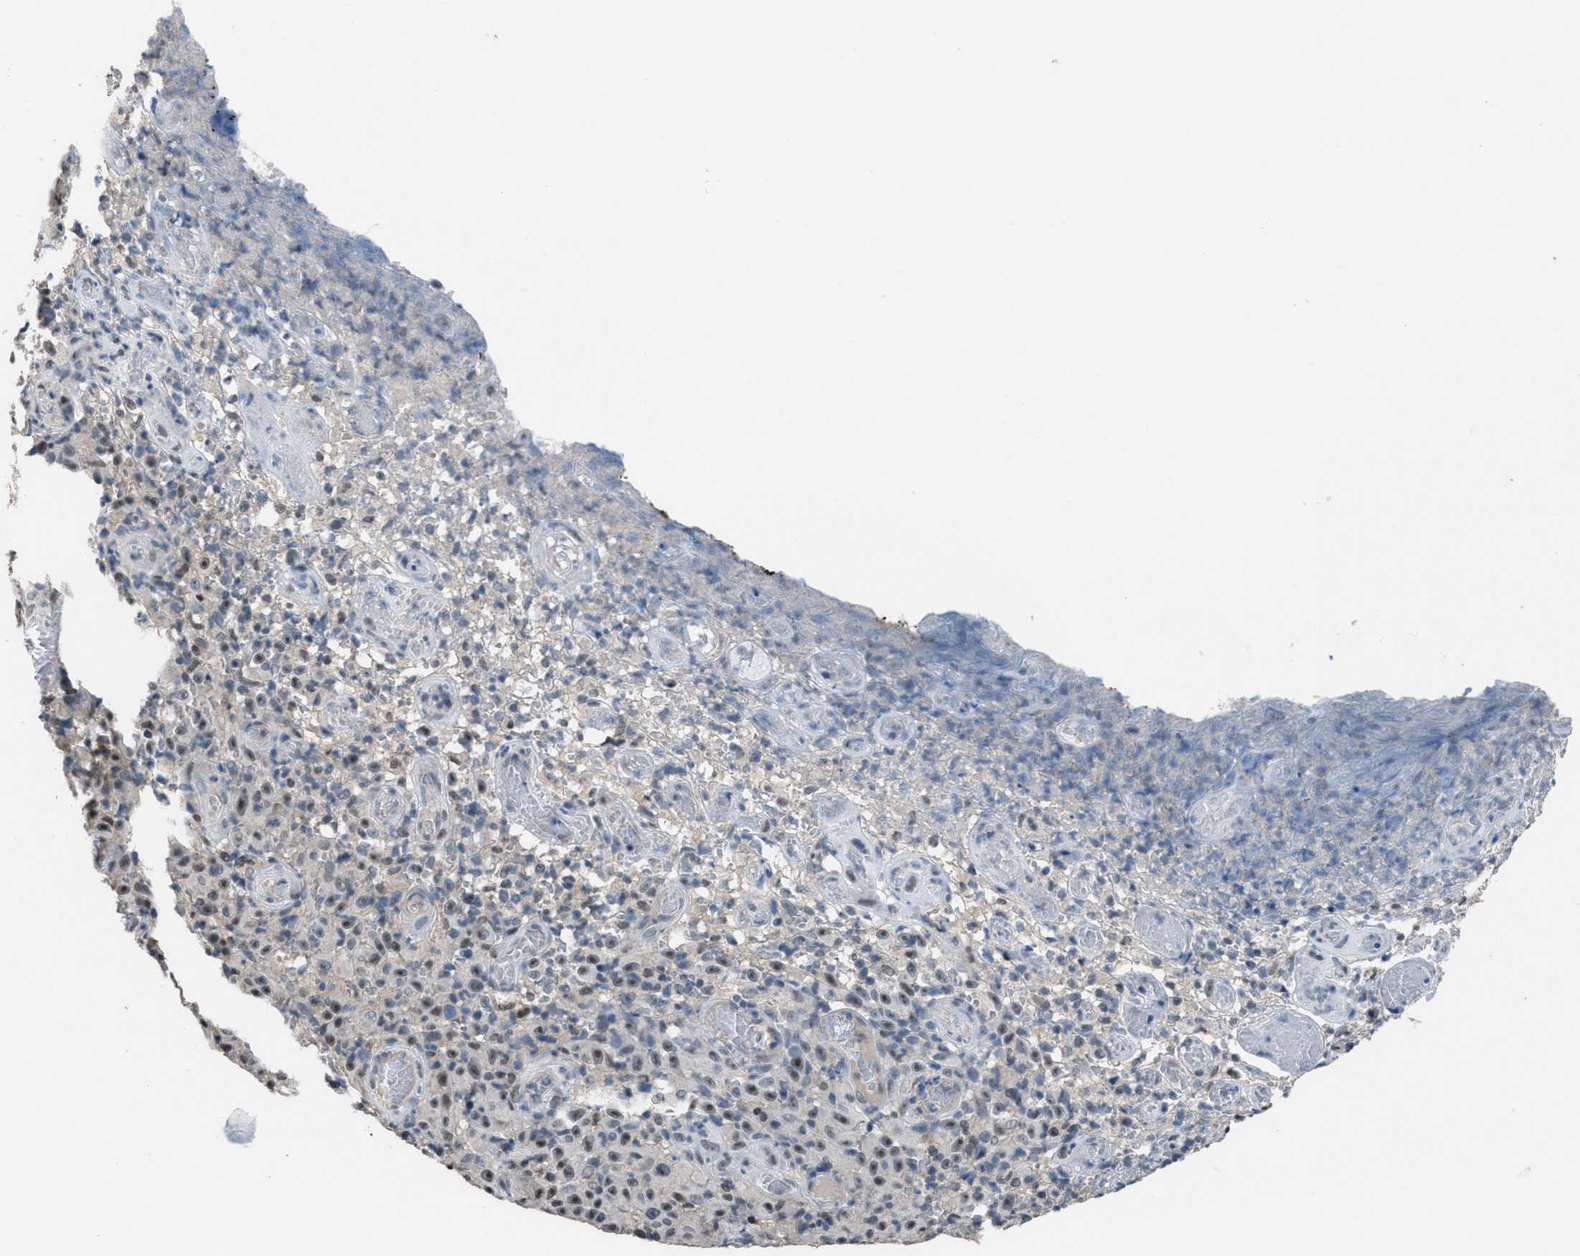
{"staining": {"intensity": "weak", "quantity": "25%-75%", "location": "nuclear"}, "tissue": "melanoma", "cell_type": "Tumor cells", "image_type": "cancer", "snomed": [{"axis": "morphology", "description": "Malignant melanoma, NOS"}, {"axis": "topography", "description": "Skin"}], "caption": "This is a photomicrograph of immunohistochemistry staining of melanoma, which shows weak staining in the nuclear of tumor cells.", "gene": "ZNF276", "patient": {"sex": "female", "age": 82}}